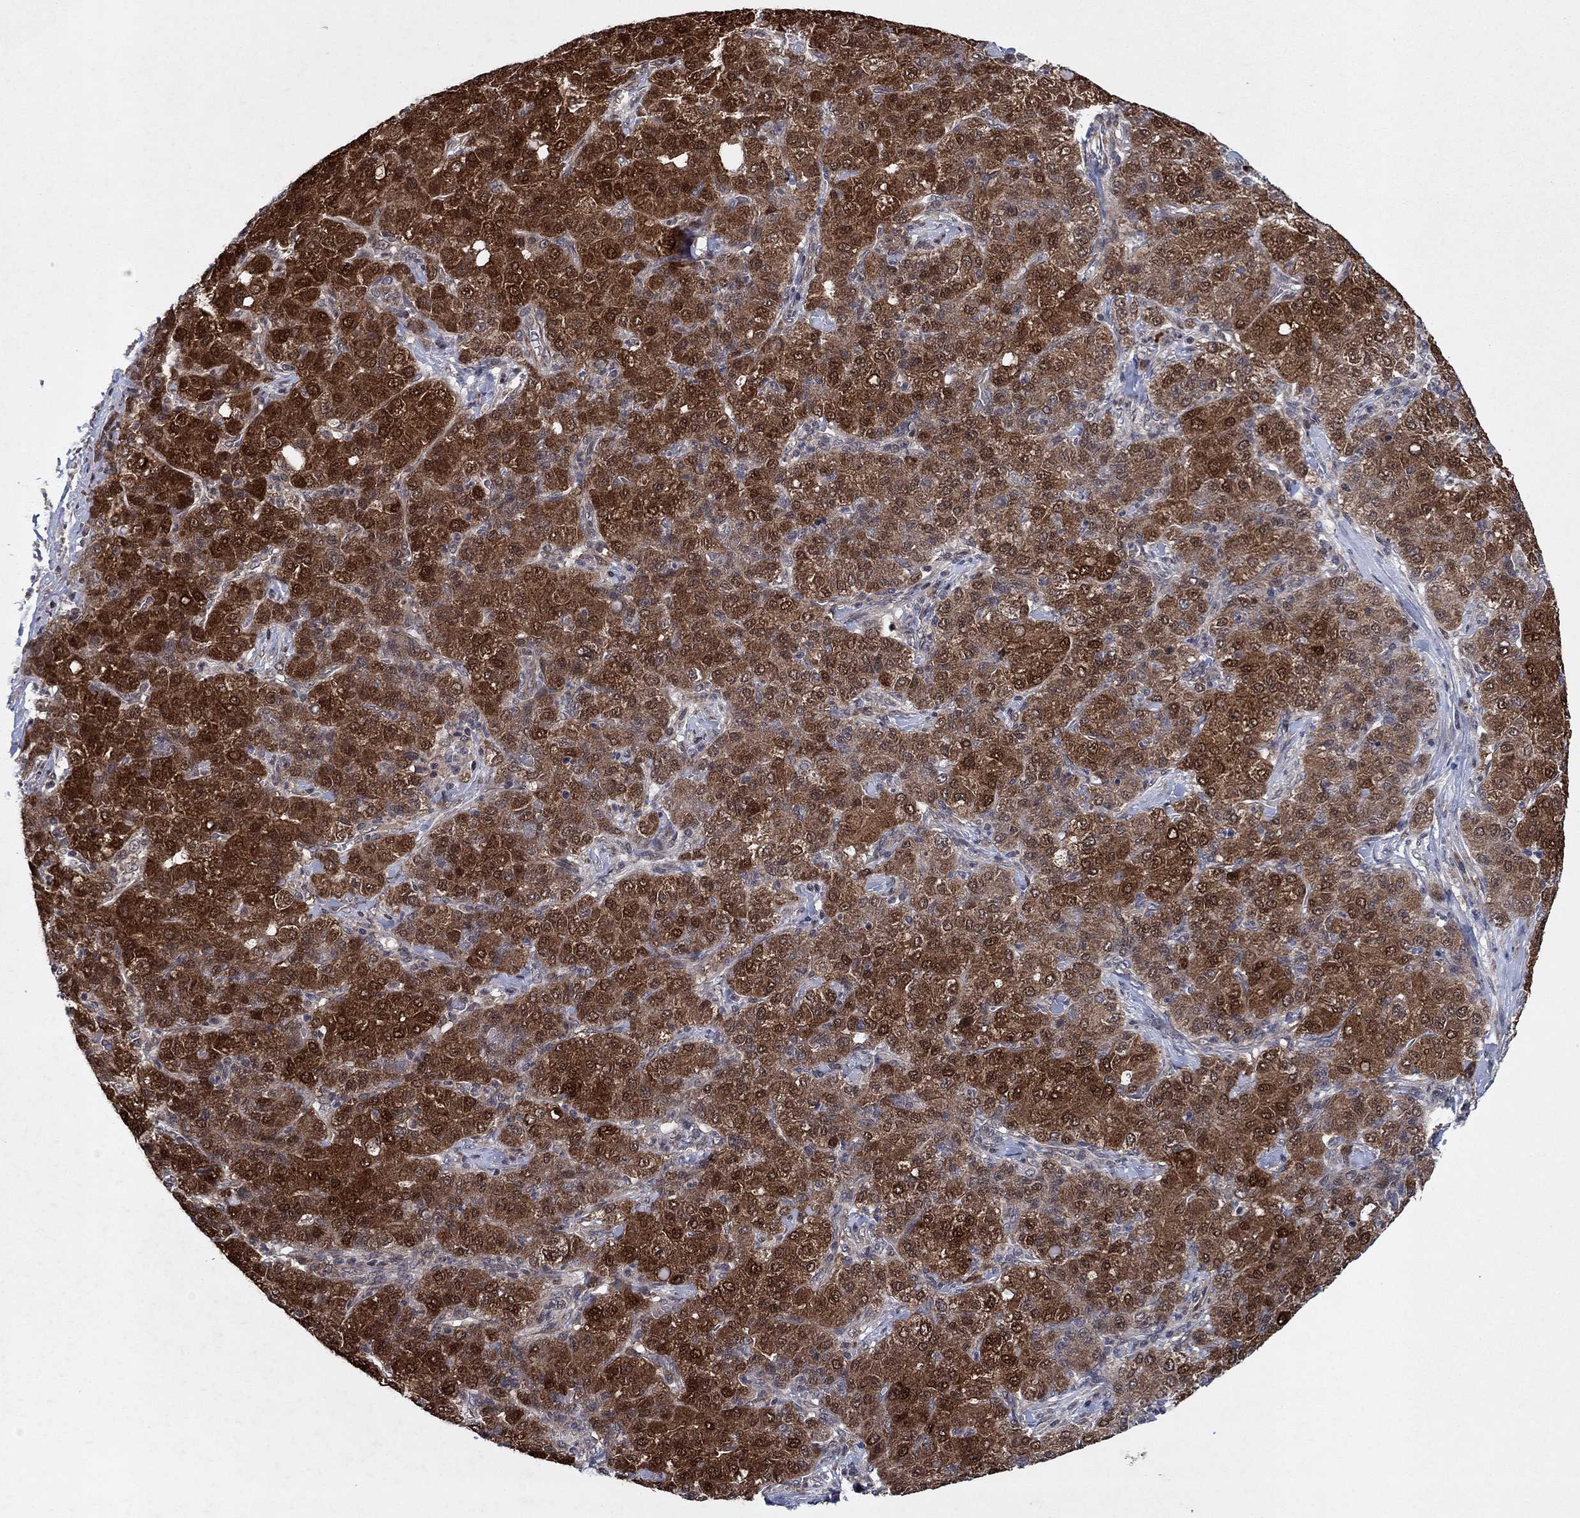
{"staining": {"intensity": "strong", "quantity": "25%-75%", "location": "cytoplasmic/membranous,nuclear"}, "tissue": "liver cancer", "cell_type": "Tumor cells", "image_type": "cancer", "snomed": [{"axis": "morphology", "description": "Carcinoma, Hepatocellular, NOS"}, {"axis": "topography", "description": "Liver"}], "caption": "Hepatocellular carcinoma (liver) was stained to show a protein in brown. There is high levels of strong cytoplasmic/membranous and nuclear positivity in approximately 25%-75% of tumor cells. The staining is performed using DAB brown chromogen to label protein expression. The nuclei are counter-stained blue using hematoxylin.", "gene": "PRICKLE4", "patient": {"sex": "male", "age": 65}}